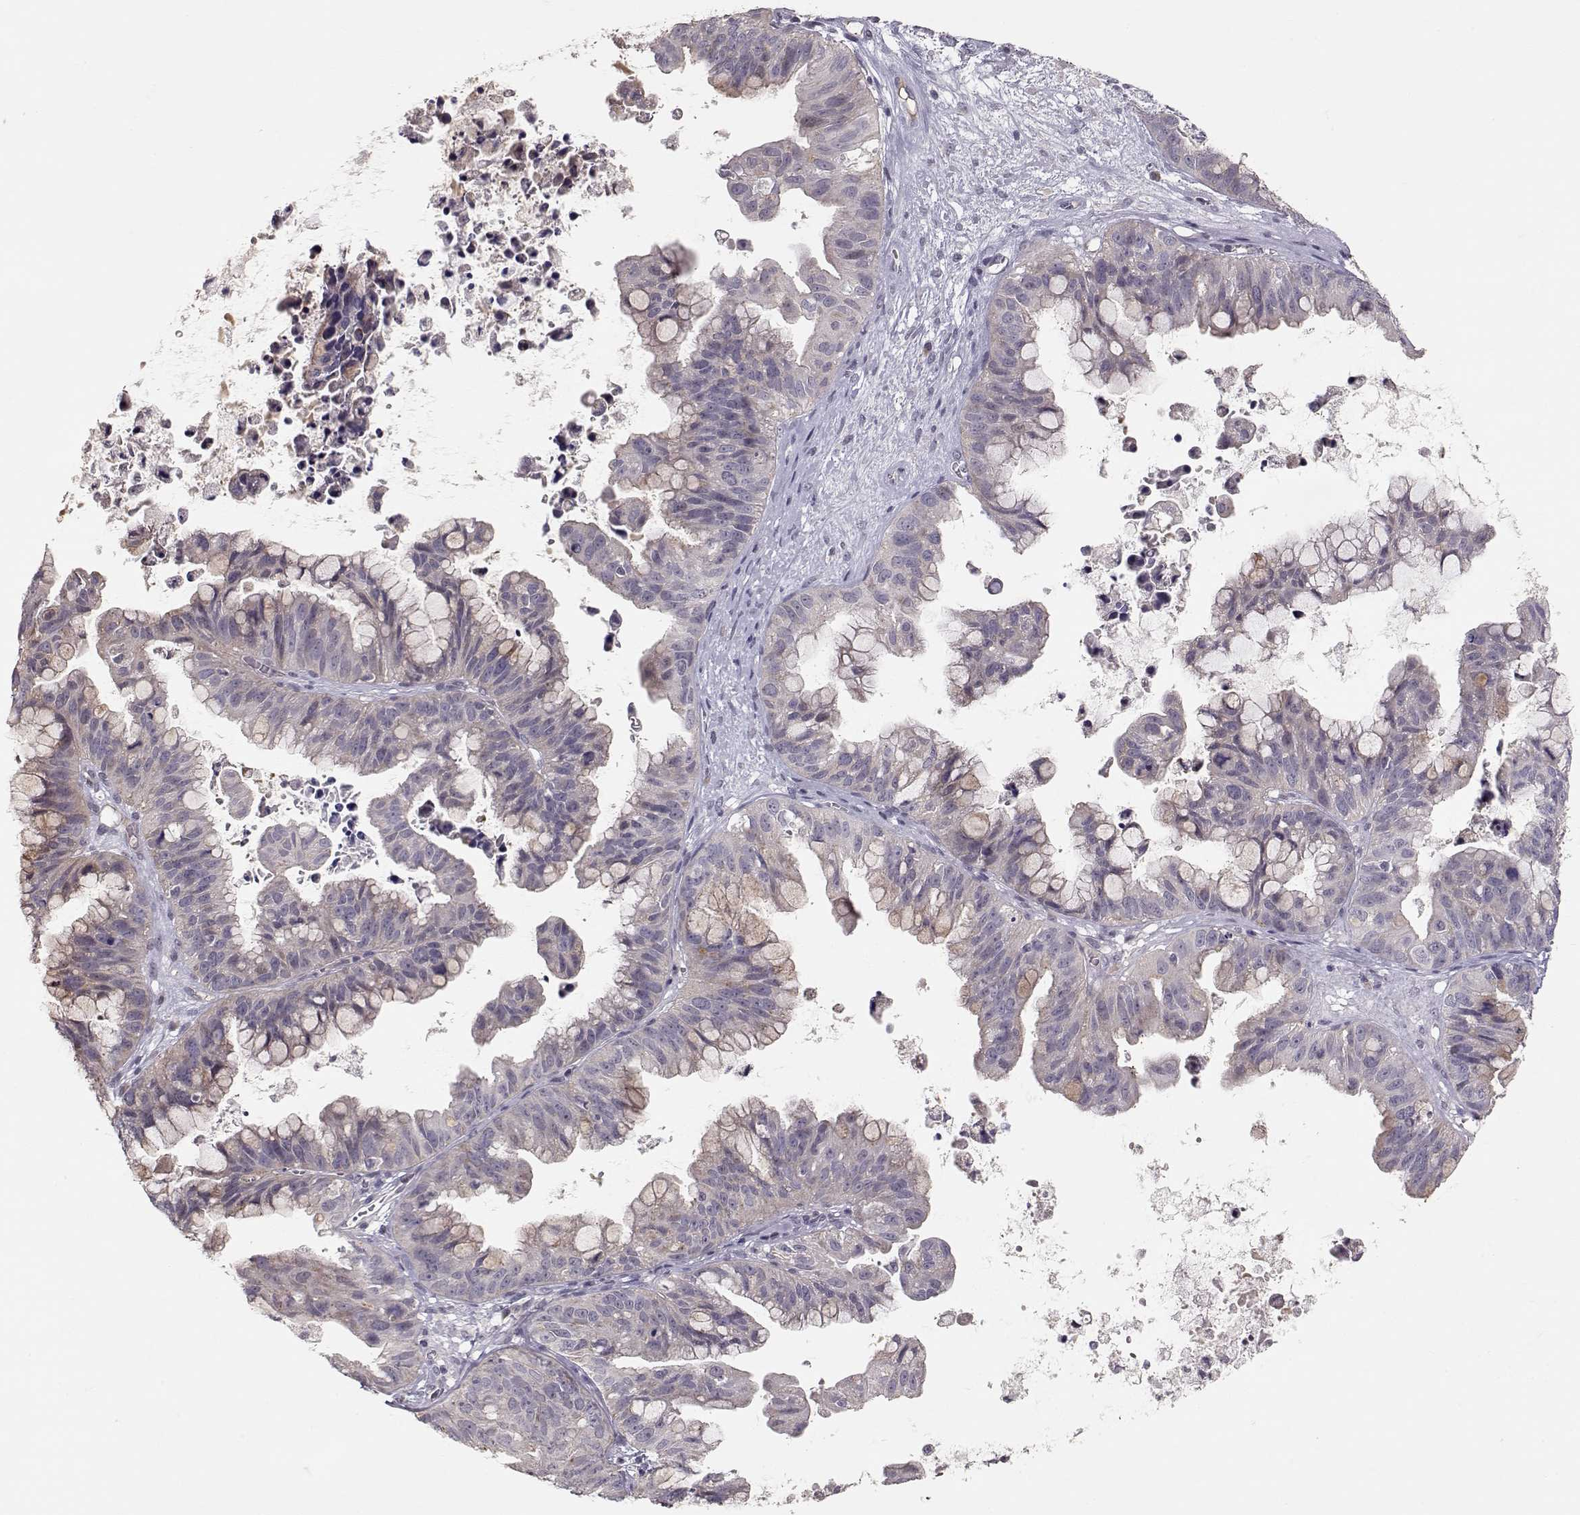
{"staining": {"intensity": "negative", "quantity": "none", "location": "none"}, "tissue": "ovarian cancer", "cell_type": "Tumor cells", "image_type": "cancer", "snomed": [{"axis": "morphology", "description": "Cystadenocarcinoma, mucinous, NOS"}, {"axis": "topography", "description": "Ovary"}], "caption": "Micrograph shows no significant protein expression in tumor cells of ovarian cancer.", "gene": "PNMT", "patient": {"sex": "female", "age": 76}}